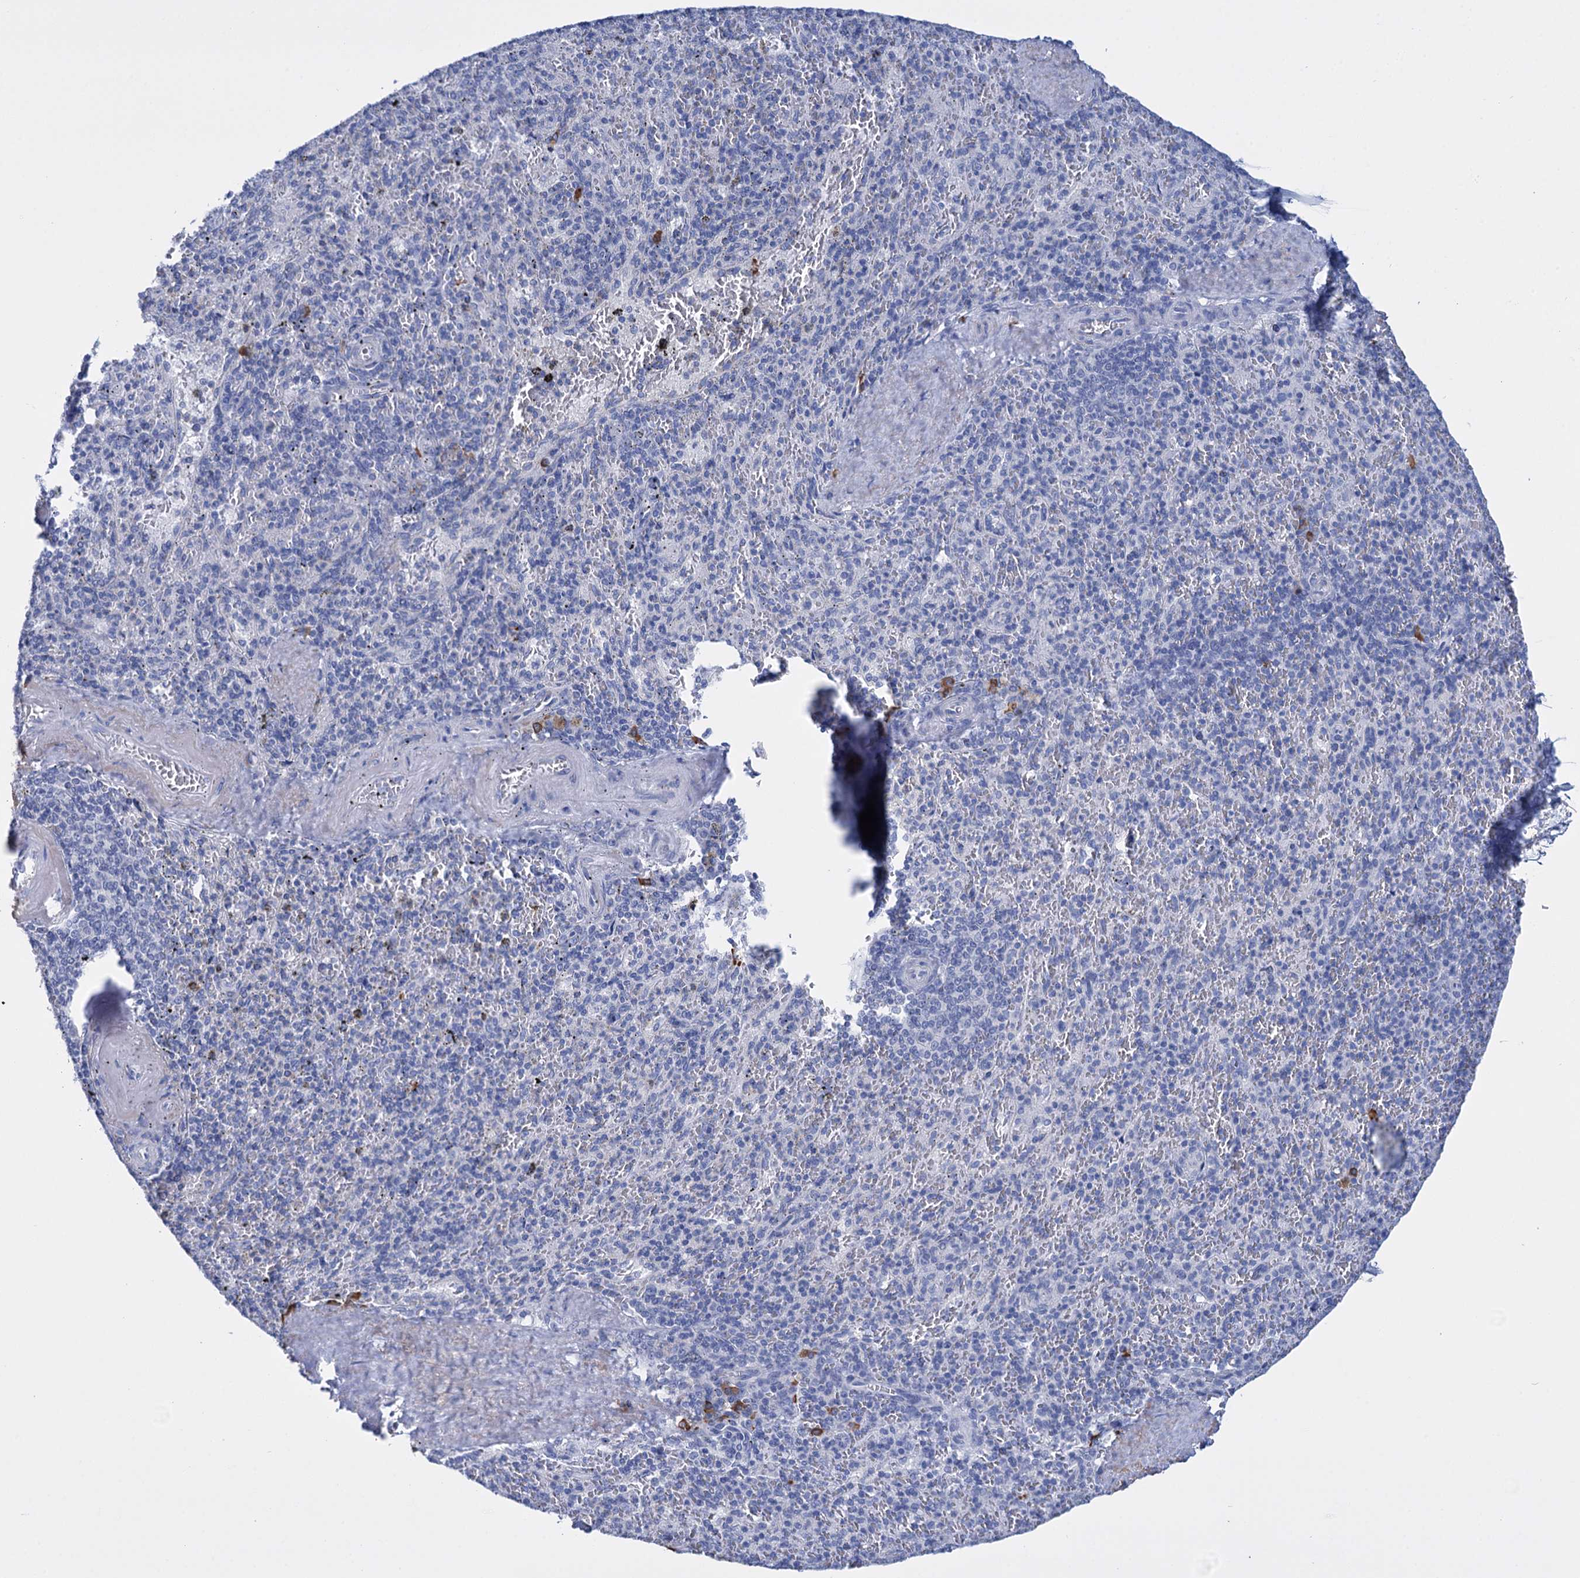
{"staining": {"intensity": "negative", "quantity": "none", "location": "none"}, "tissue": "spleen", "cell_type": "Cells in red pulp", "image_type": "normal", "snomed": [{"axis": "morphology", "description": "Normal tissue, NOS"}, {"axis": "topography", "description": "Spleen"}], "caption": "Immunohistochemistry micrograph of benign spleen: spleen stained with DAB (3,3'-diaminobenzidine) shows no significant protein expression in cells in red pulp. (DAB (3,3'-diaminobenzidine) IHC, high magnification).", "gene": "FBXW12", "patient": {"sex": "male", "age": 82}}